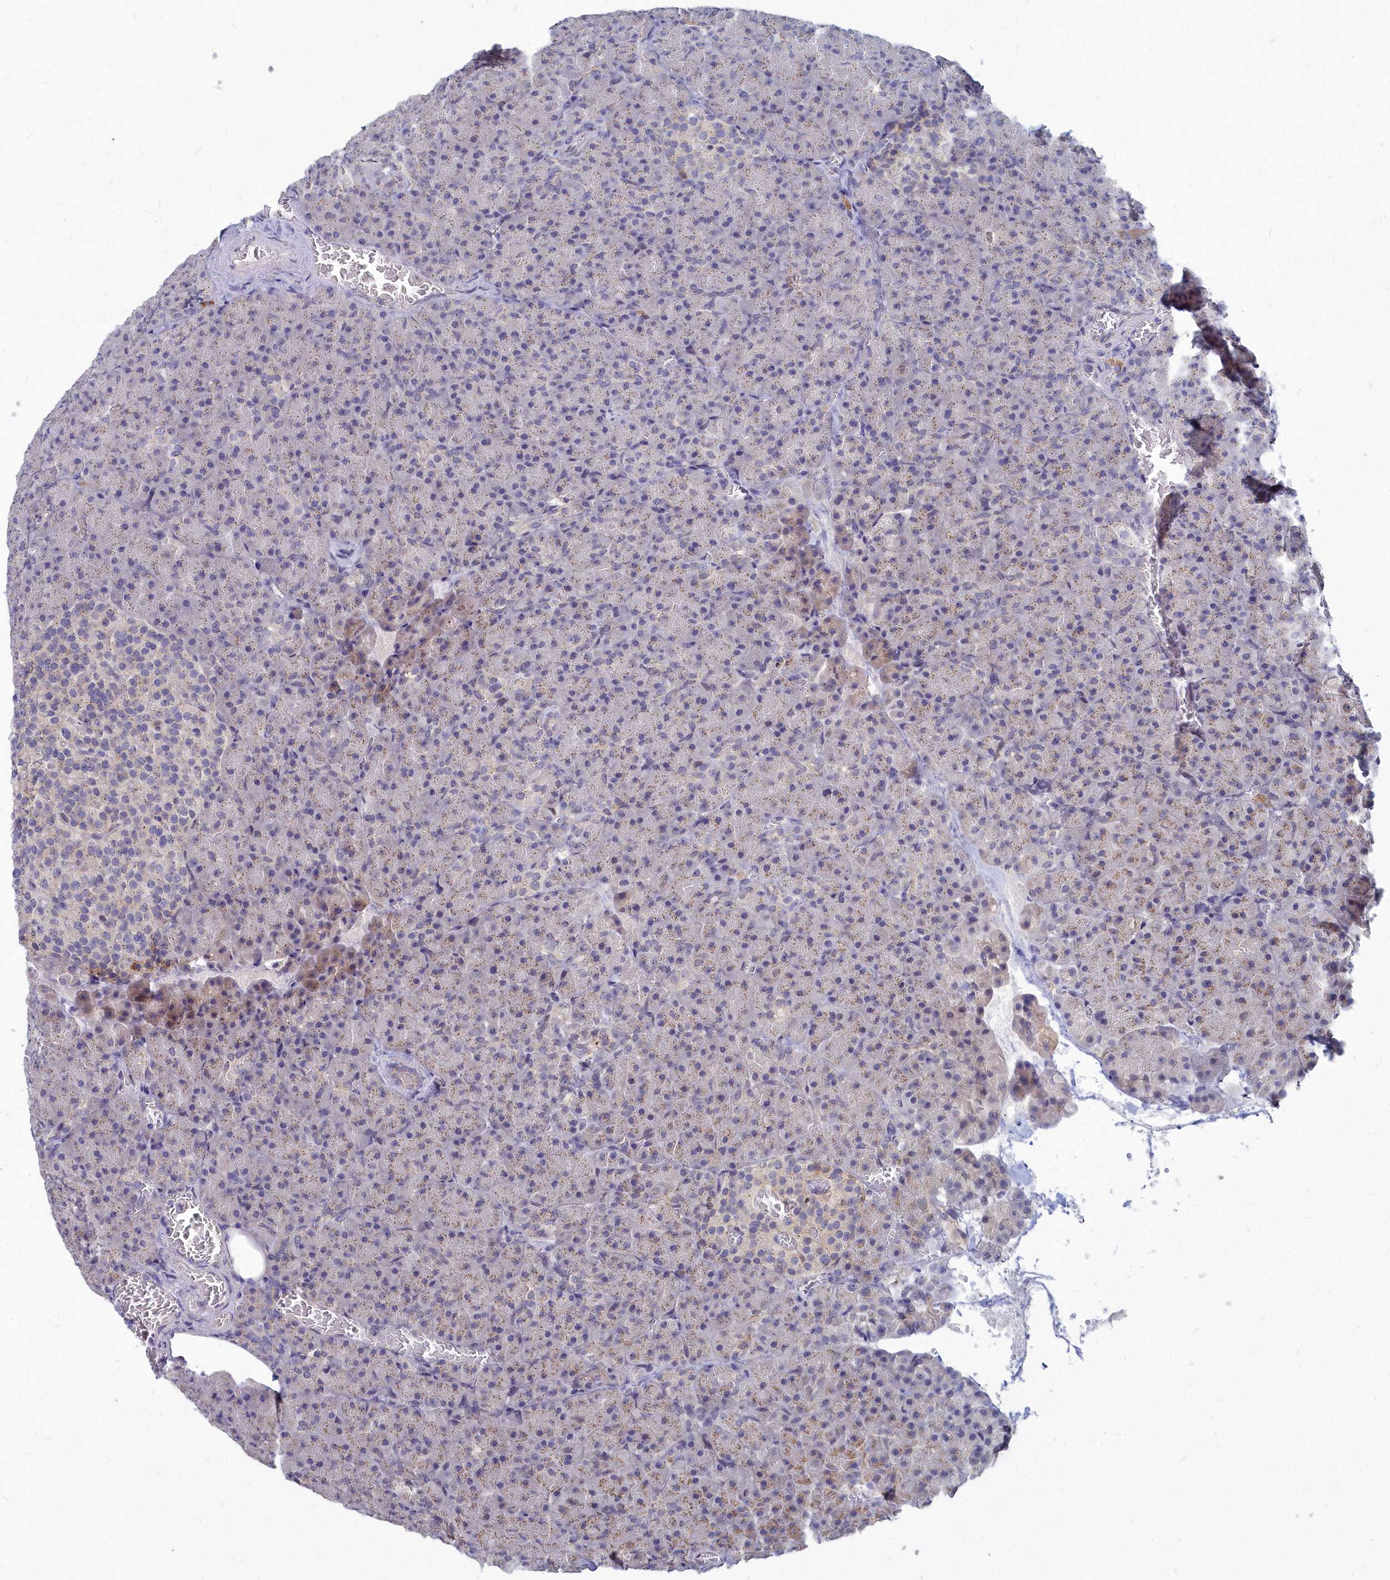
{"staining": {"intensity": "moderate", "quantity": "25%-75%", "location": "cytoplasmic/membranous"}, "tissue": "pancreas", "cell_type": "Exocrine glandular cells", "image_type": "normal", "snomed": [{"axis": "morphology", "description": "Normal tissue, NOS"}, {"axis": "topography", "description": "Pancreas"}], "caption": "Exocrine glandular cells demonstrate medium levels of moderate cytoplasmic/membranous positivity in about 25%-75% of cells in unremarkable human pancreas.", "gene": "NOXA1", "patient": {"sex": "female", "age": 74}}